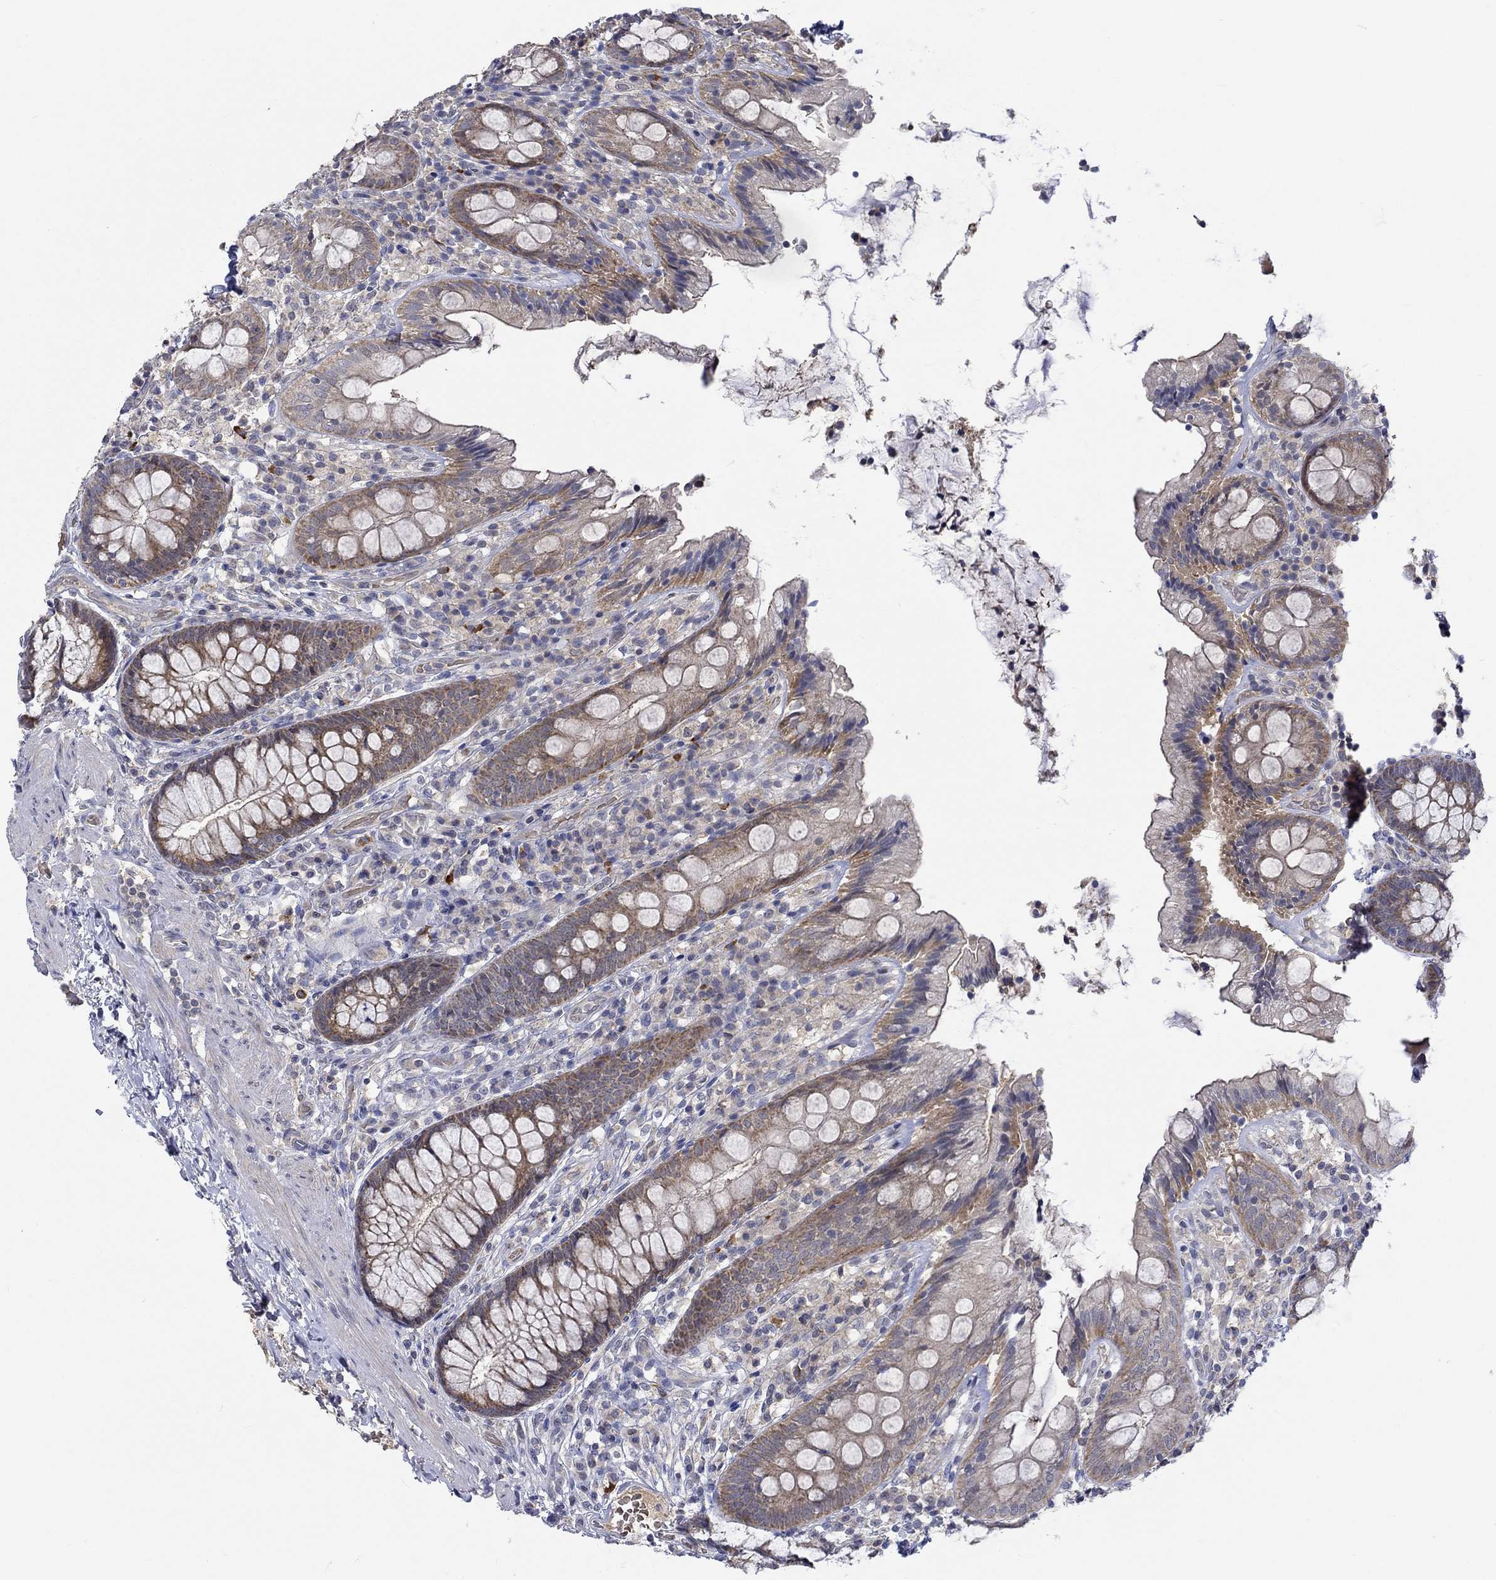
{"staining": {"intensity": "negative", "quantity": "none", "location": "none"}, "tissue": "colon", "cell_type": "Endothelial cells", "image_type": "normal", "snomed": [{"axis": "morphology", "description": "Normal tissue, NOS"}, {"axis": "topography", "description": "Colon"}], "caption": "Endothelial cells are negative for protein expression in normal human colon. (DAB (3,3'-diaminobenzidine) immunohistochemistry (IHC) visualized using brightfield microscopy, high magnification).", "gene": "WASF1", "patient": {"sex": "female", "age": 86}}